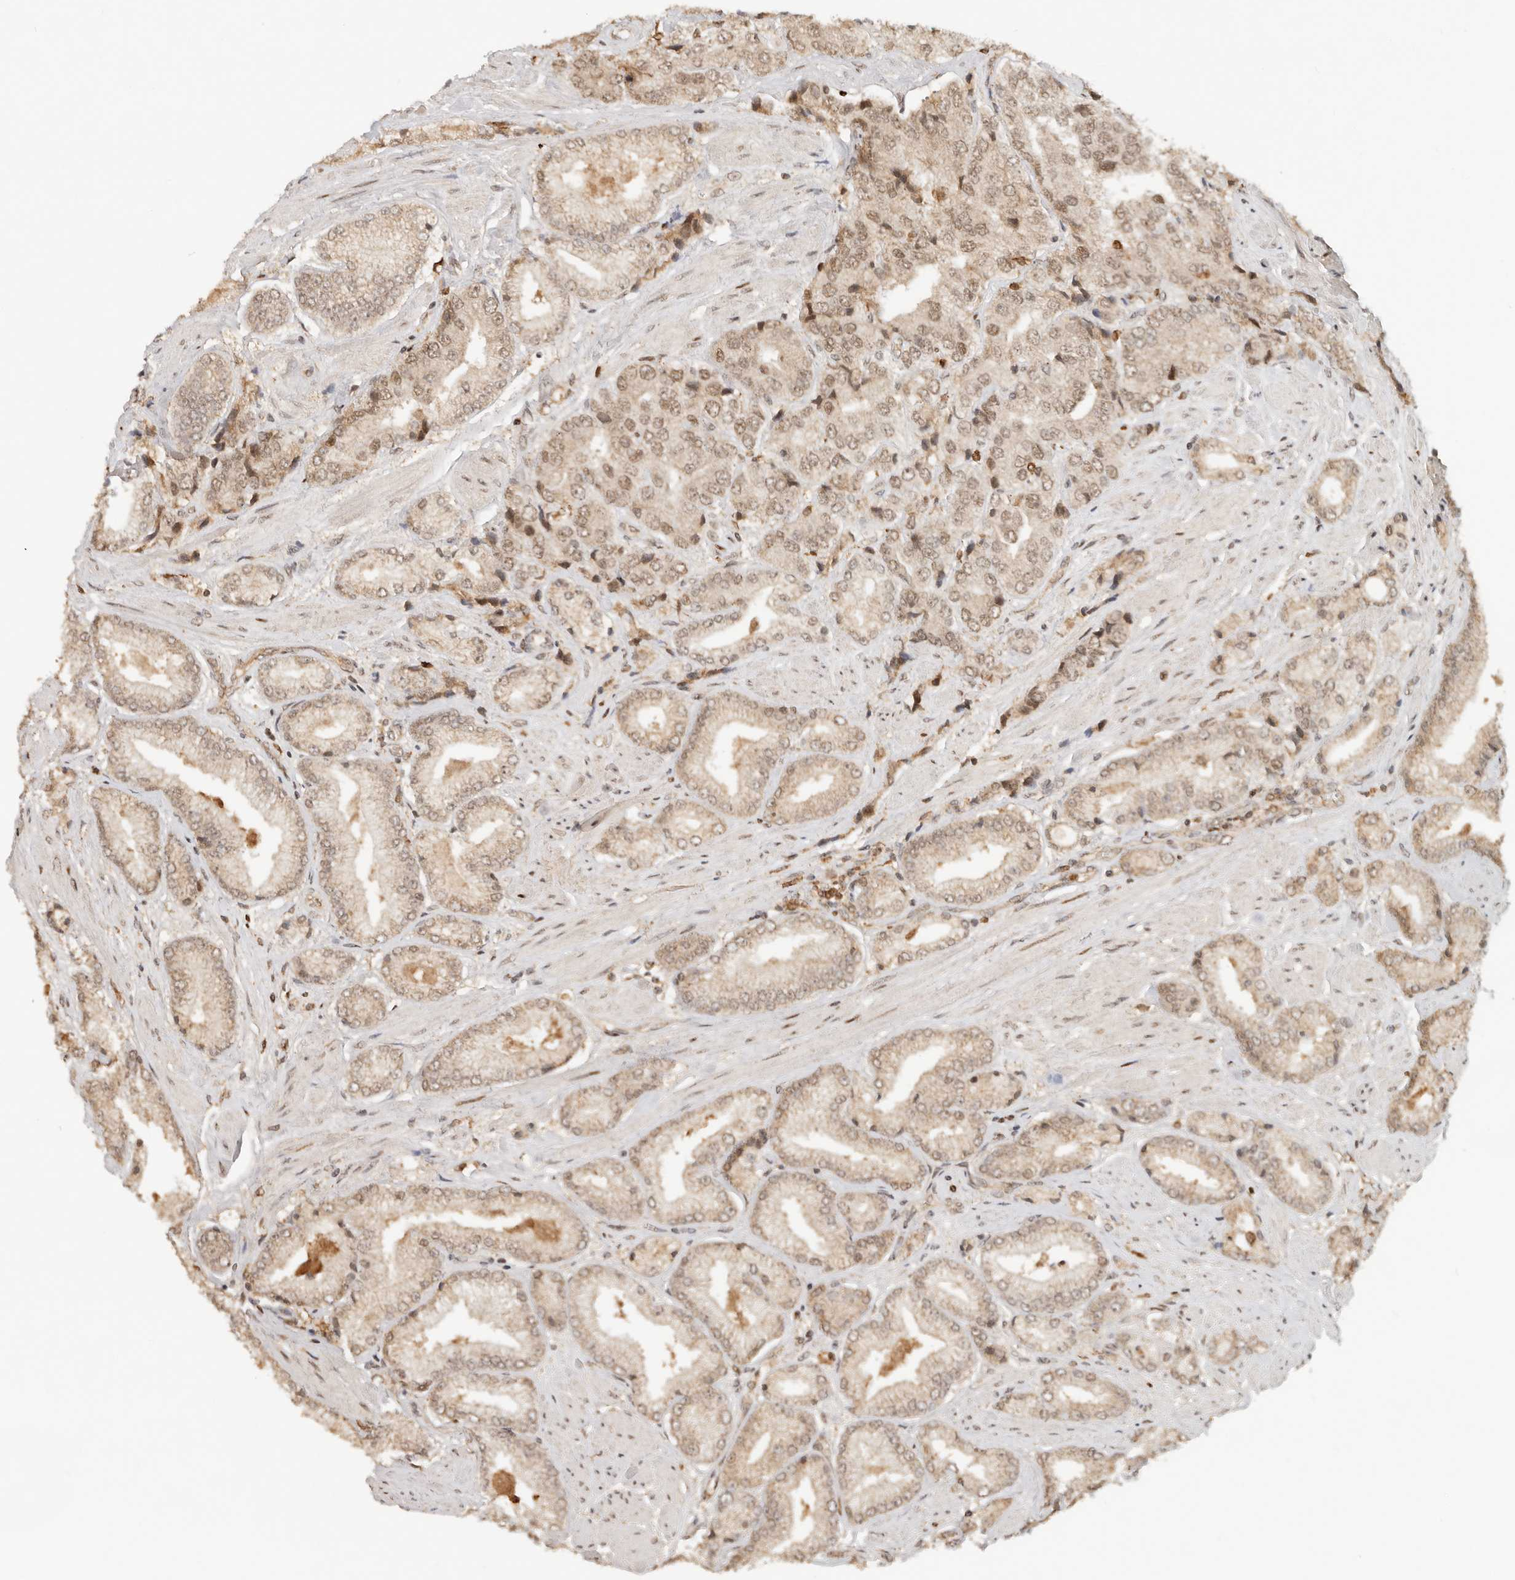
{"staining": {"intensity": "moderate", "quantity": "25%-75%", "location": "nuclear"}, "tissue": "prostate cancer", "cell_type": "Tumor cells", "image_type": "cancer", "snomed": [{"axis": "morphology", "description": "Adenocarcinoma, High grade"}, {"axis": "topography", "description": "Prostate"}], "caption": "Immunohistochemical staining of human prostate high-grade adenocarcinoma displays medium levels of moderate nuclear staining in about 25%-75% of tumor cells.", "gene": "NPAS2", "patient": {"sex": "male", "age": 50}}